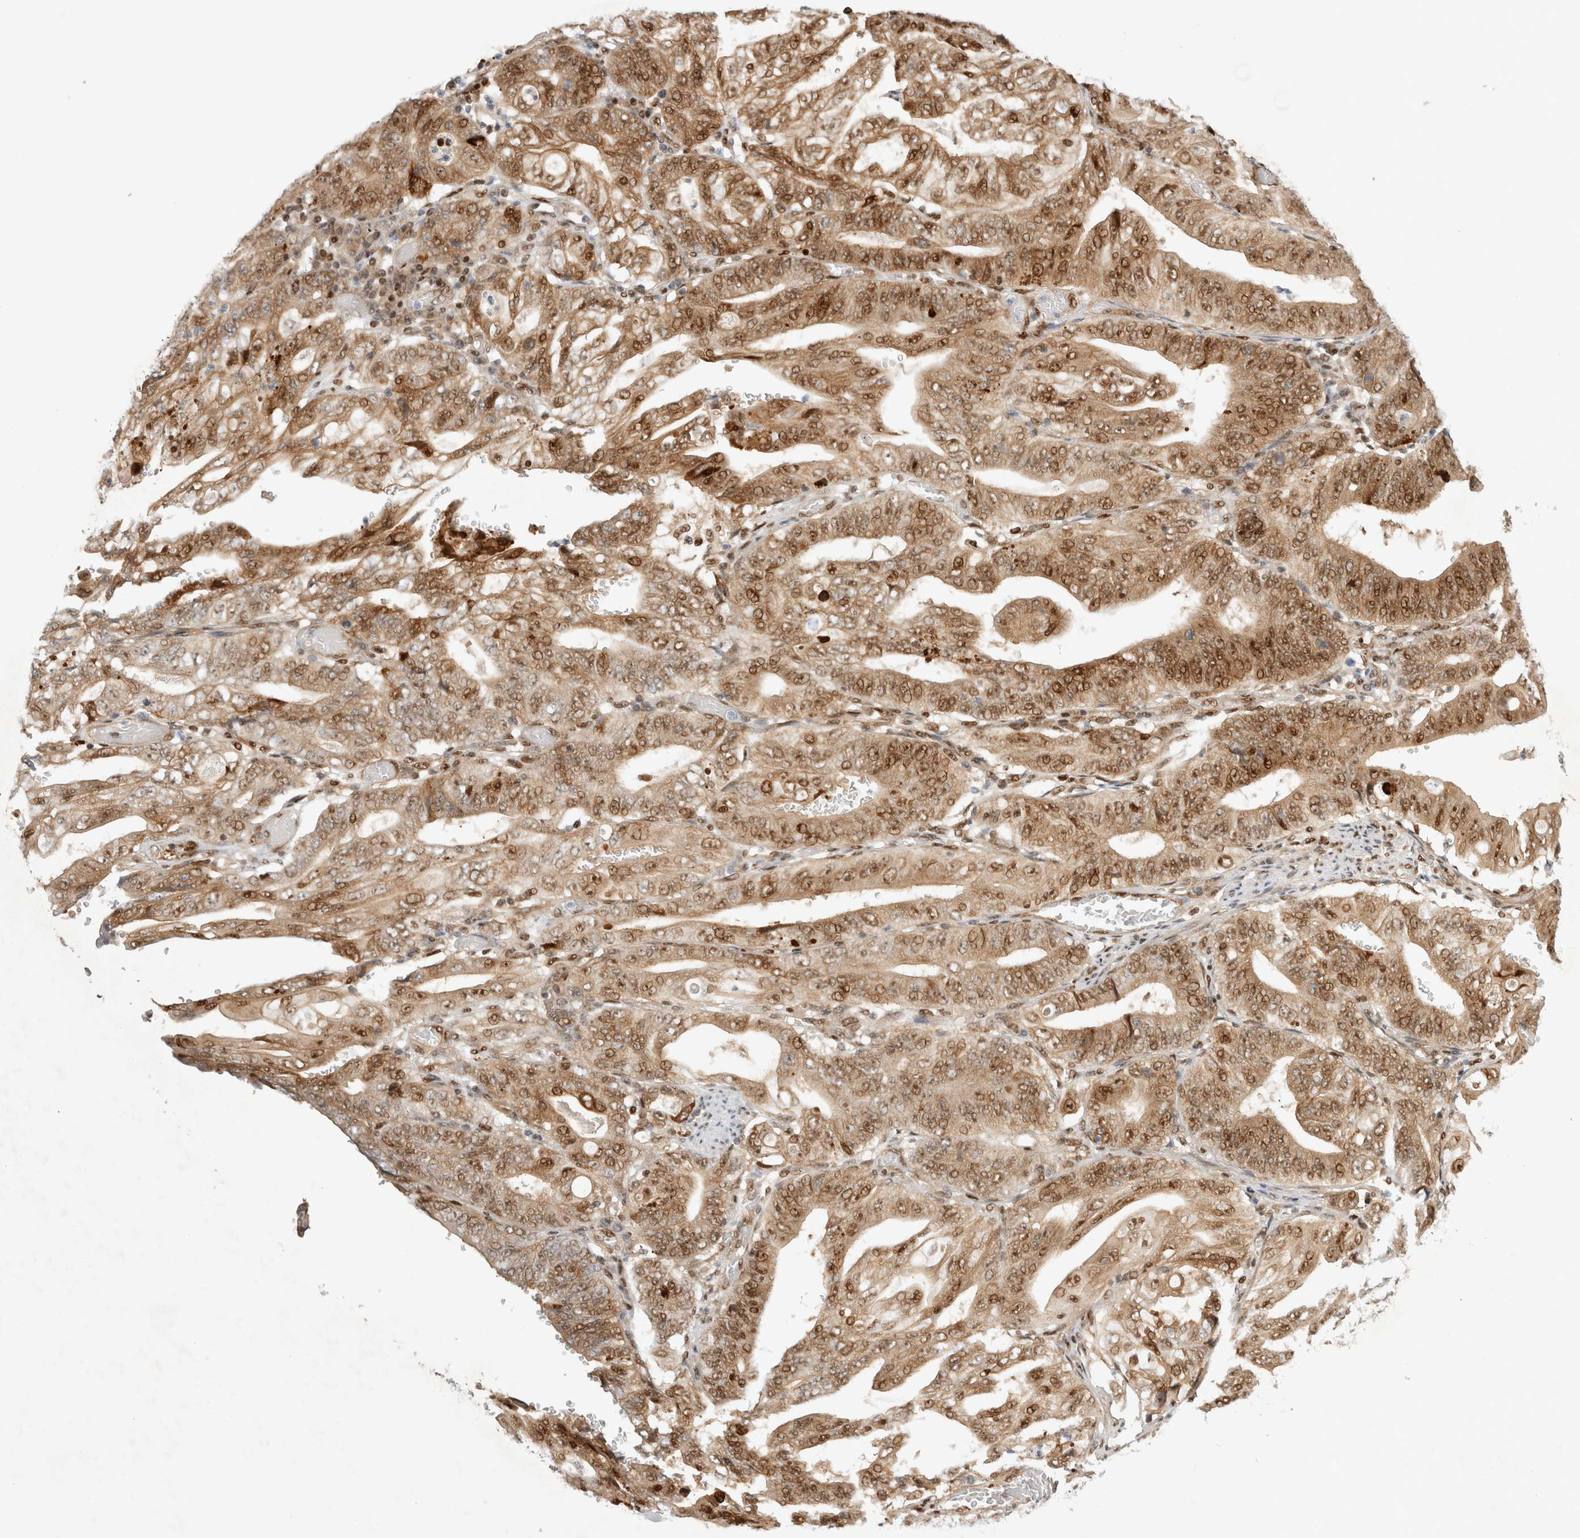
{"staining": {"intensity": "moderate", "quantity": ">75%", "location": "cytoplasmic/membranous,nuclear"}, "tissue": "stomach cancer", "cell_type": "Tumor cells", "image_type": "cancer", "snomed": [{"axis": "morphology", "description": "Adenocarcinoma, NOS"}, {"axis": "topography", "description": "Stomach"}], "caption": "Immunohistochemical staining of stomach adenocarcinoma shows moderate cytoplasmic/membranous and nuclear protein positivity in approximately >75% of tumor cells. Nuclei are stained in blue.", "gene": "TCF4", "patient": {"sex": "female", "age": 73}}